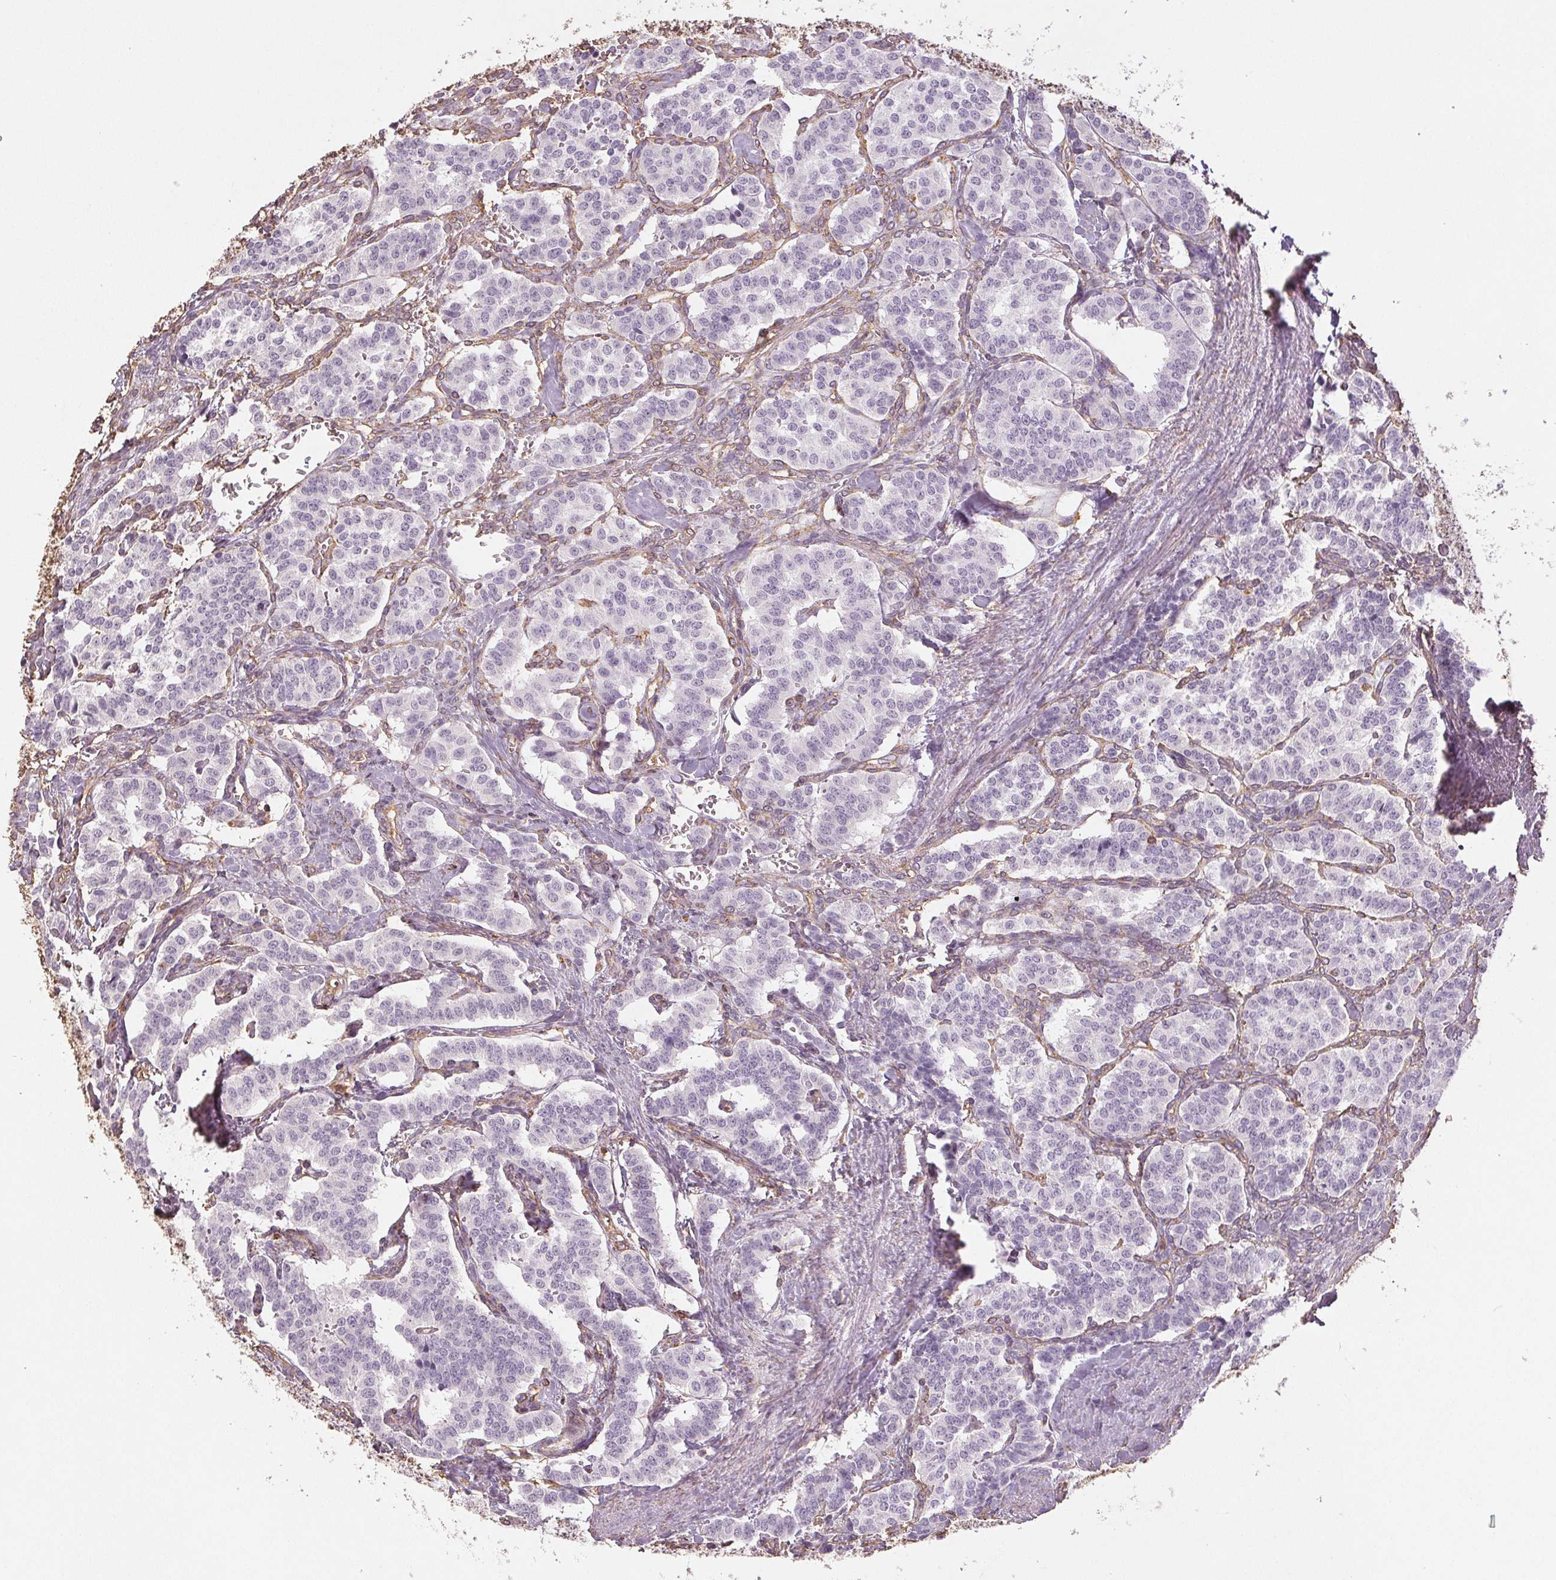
{"staining": {"intensity": "negative", "quantity": "none", "location": "none"}, "tissue": "carcinoid", "cell_type": "Tumor cells", "image_type": "cancer", "snomed": [{"axis": "morphology", "description": "Normal tissue, NOS"}, {"axis": "morphology", "description": "Carcinoid, malignant, NOS"}, {"axis": "topography", "description": "Lung"}], "caption": "Immunohistochemistry (IHC) of human carcinoid (malignant) exhibits no expression in tumor cells.", "gene": "COL7A1", "patient": {"sex": "female", "age": 46}}